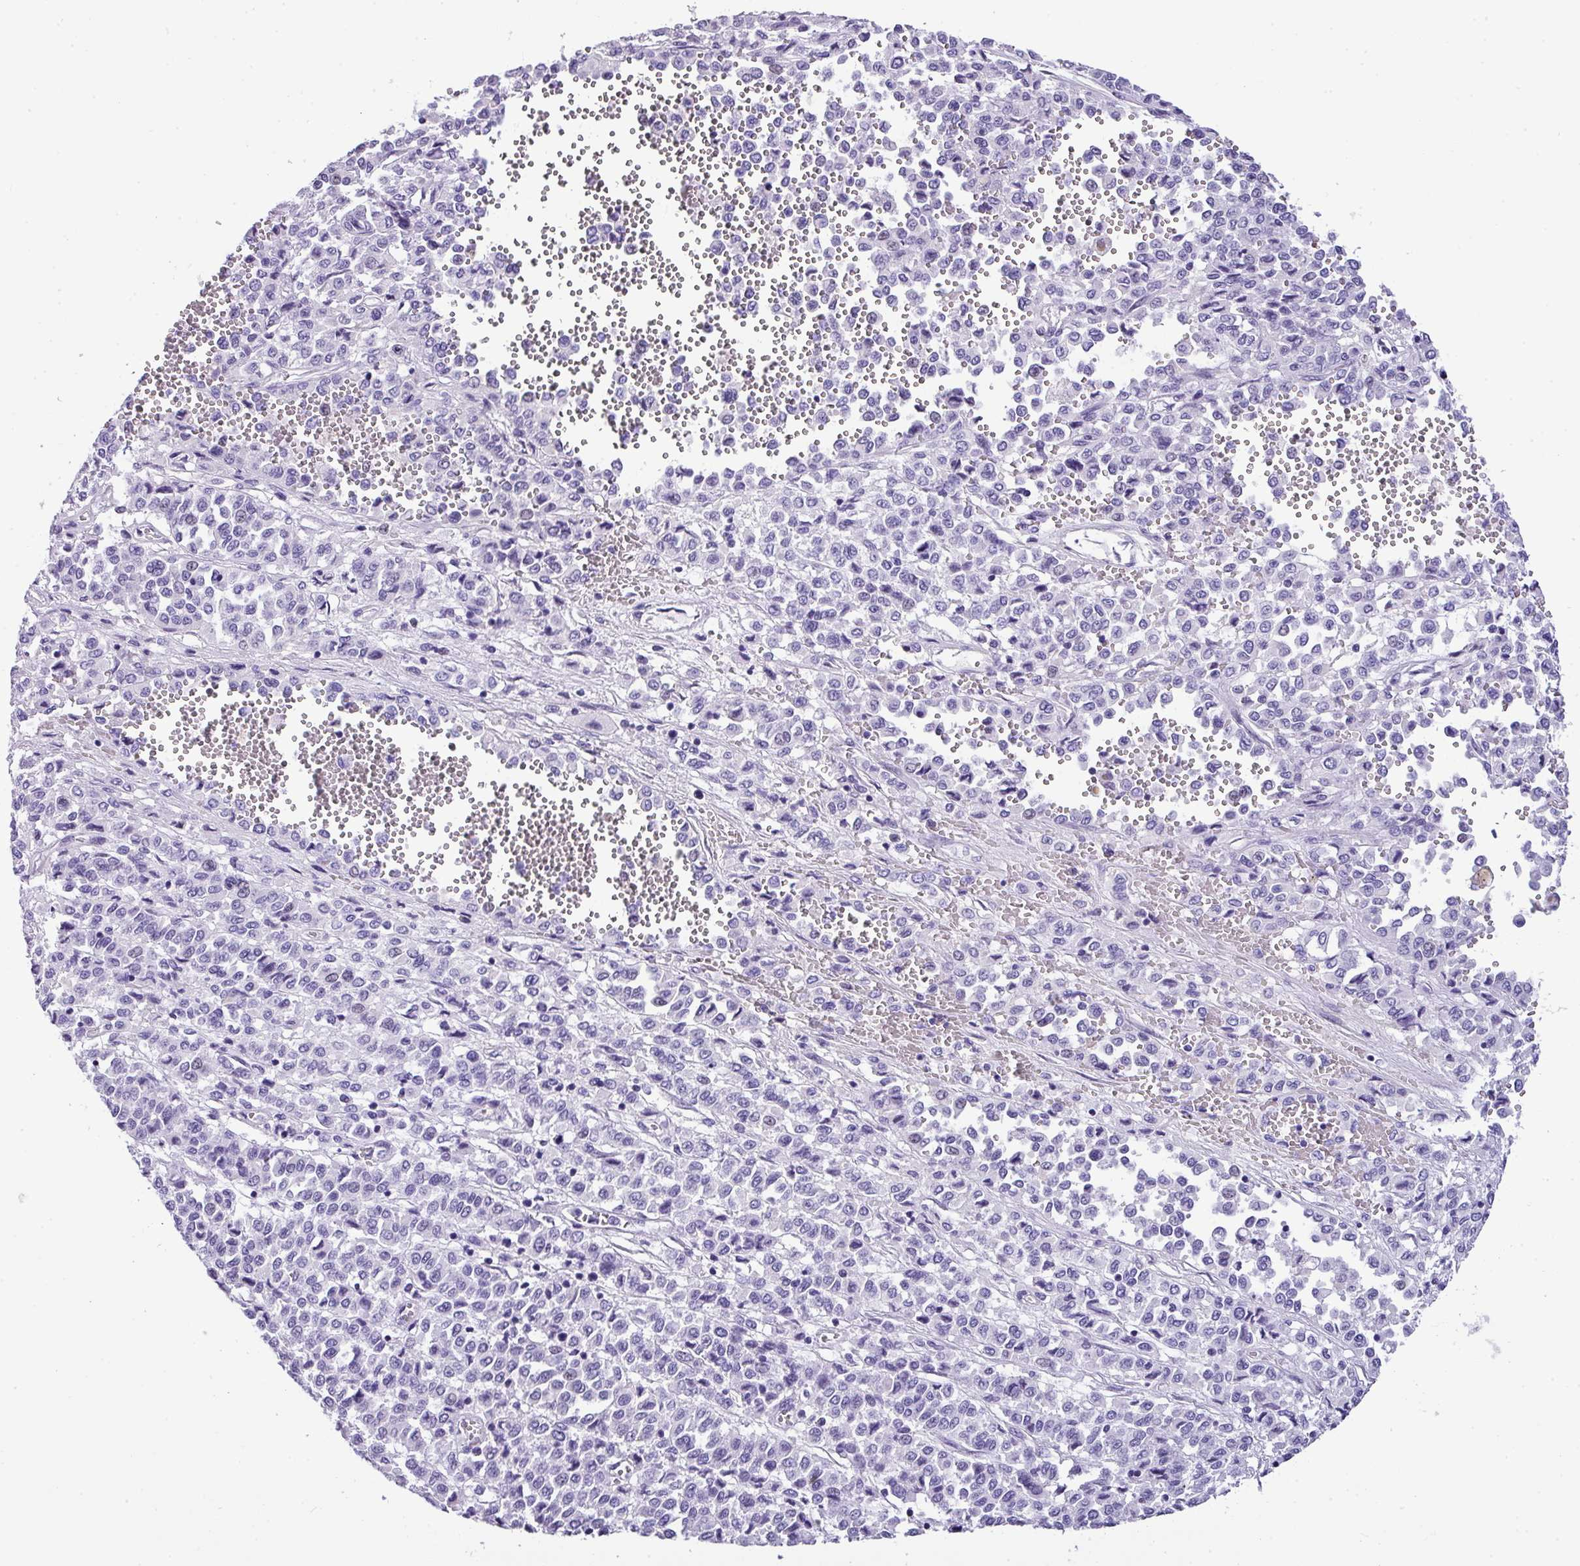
{"staining": {"intensity": "negative", "quantity": "none", "location": "none"}, "tissue": "melanoma", "cell_type": "Tumor cells", "image_type": "cancer", "snomed": [{"axis": "morphology", "description": "Malignant melanoma, Metastatic site"}, {"axis": "topography", "description": "Pancreas"}], "caption": "Tumor cells show no significant expression in melanoma.", "gene": "MUC21", "patient": {"sex": "female", "age": 30}}